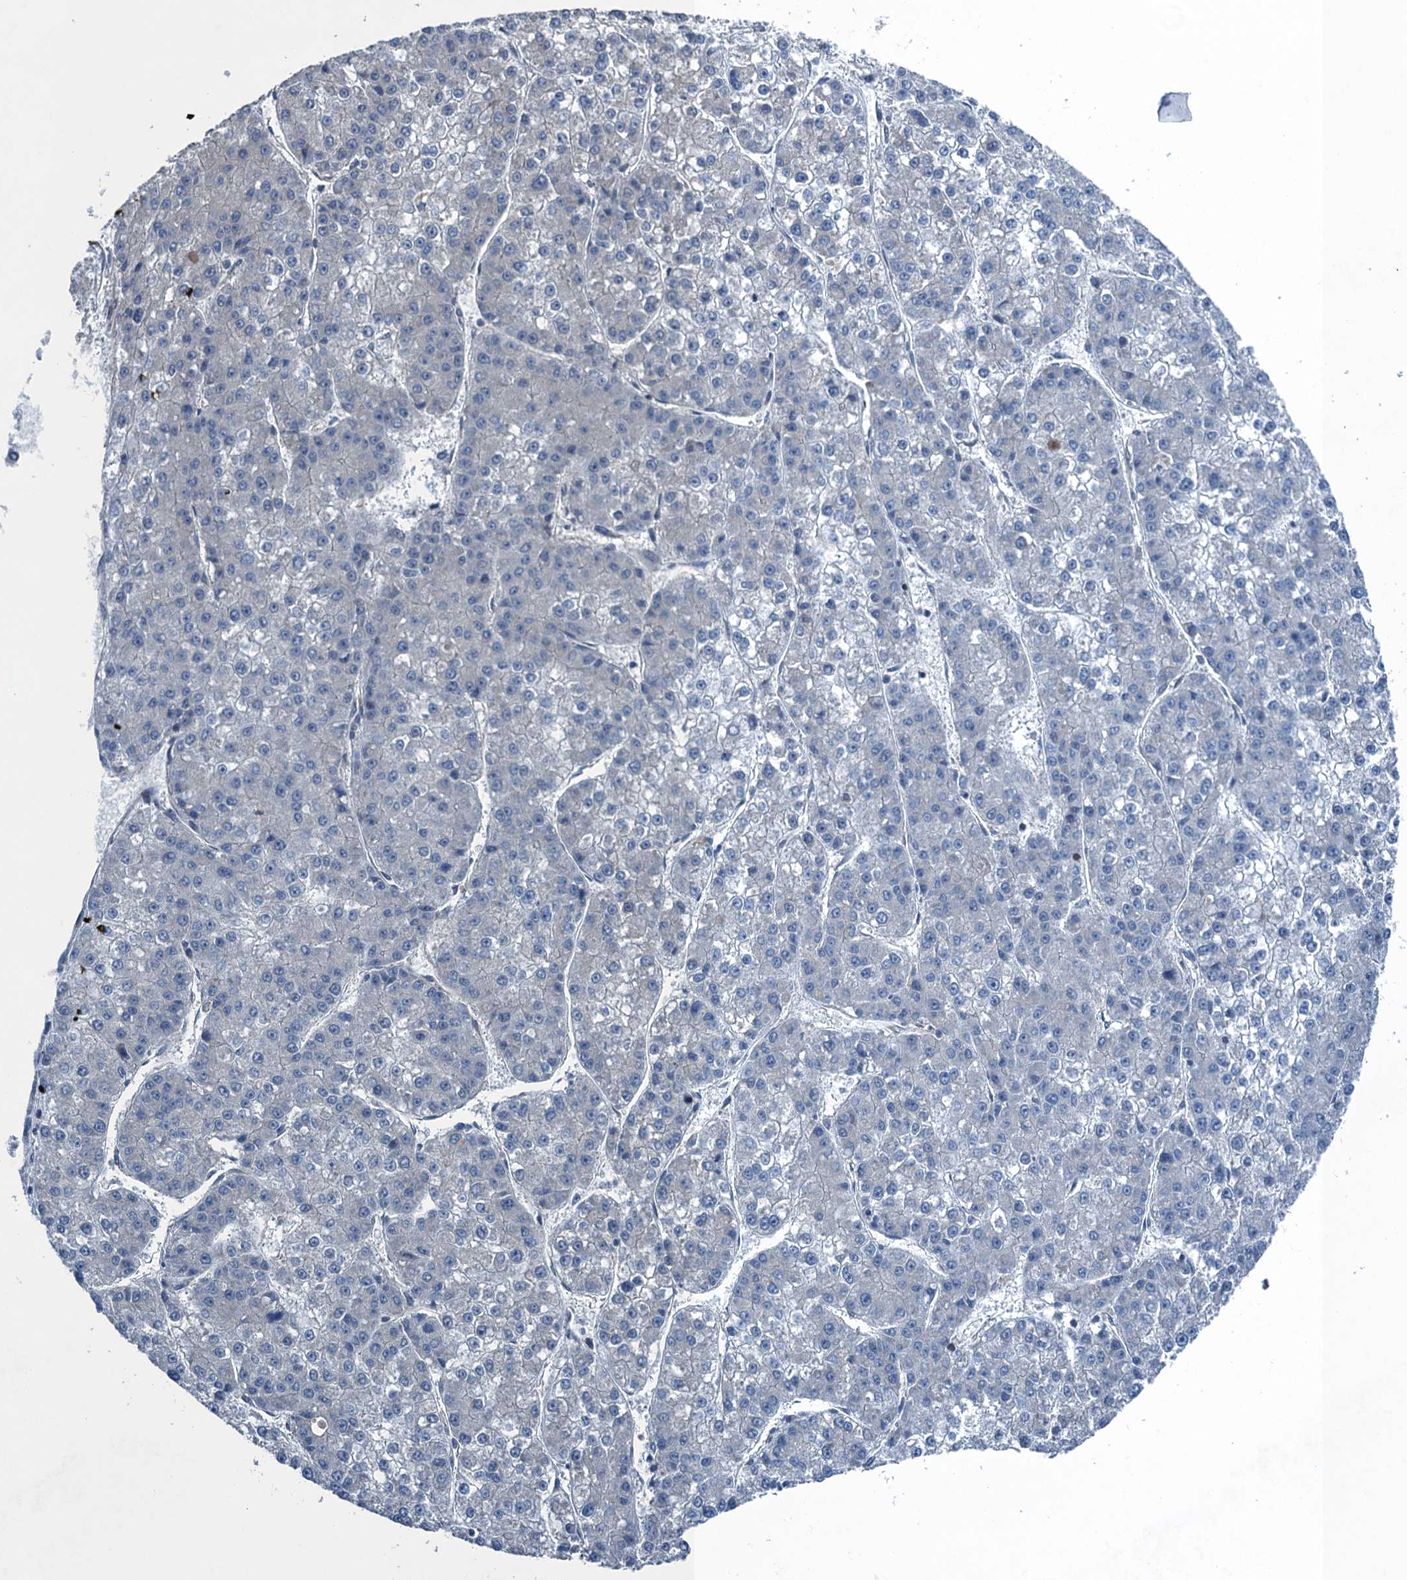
{"staining": {"intensity": "negative", "quantity": "none", "location": "none"}, "tissue": "liver cancer", "cell_type": "Tumor cells", "image_type": "cancer", "snomed": [{"axis": "morphology", "description": "Carcinoma, Hepatocellular, NOS"}, {"axis": "topography", "description": "Liver"}], "caption": "Liver hepatocellular carcinoma was stained to show a protein in brown. There is no significant positivity in tumor cells.", "gene": "TRAPPC8", "patient": {"sex": "female", "age": 73}}